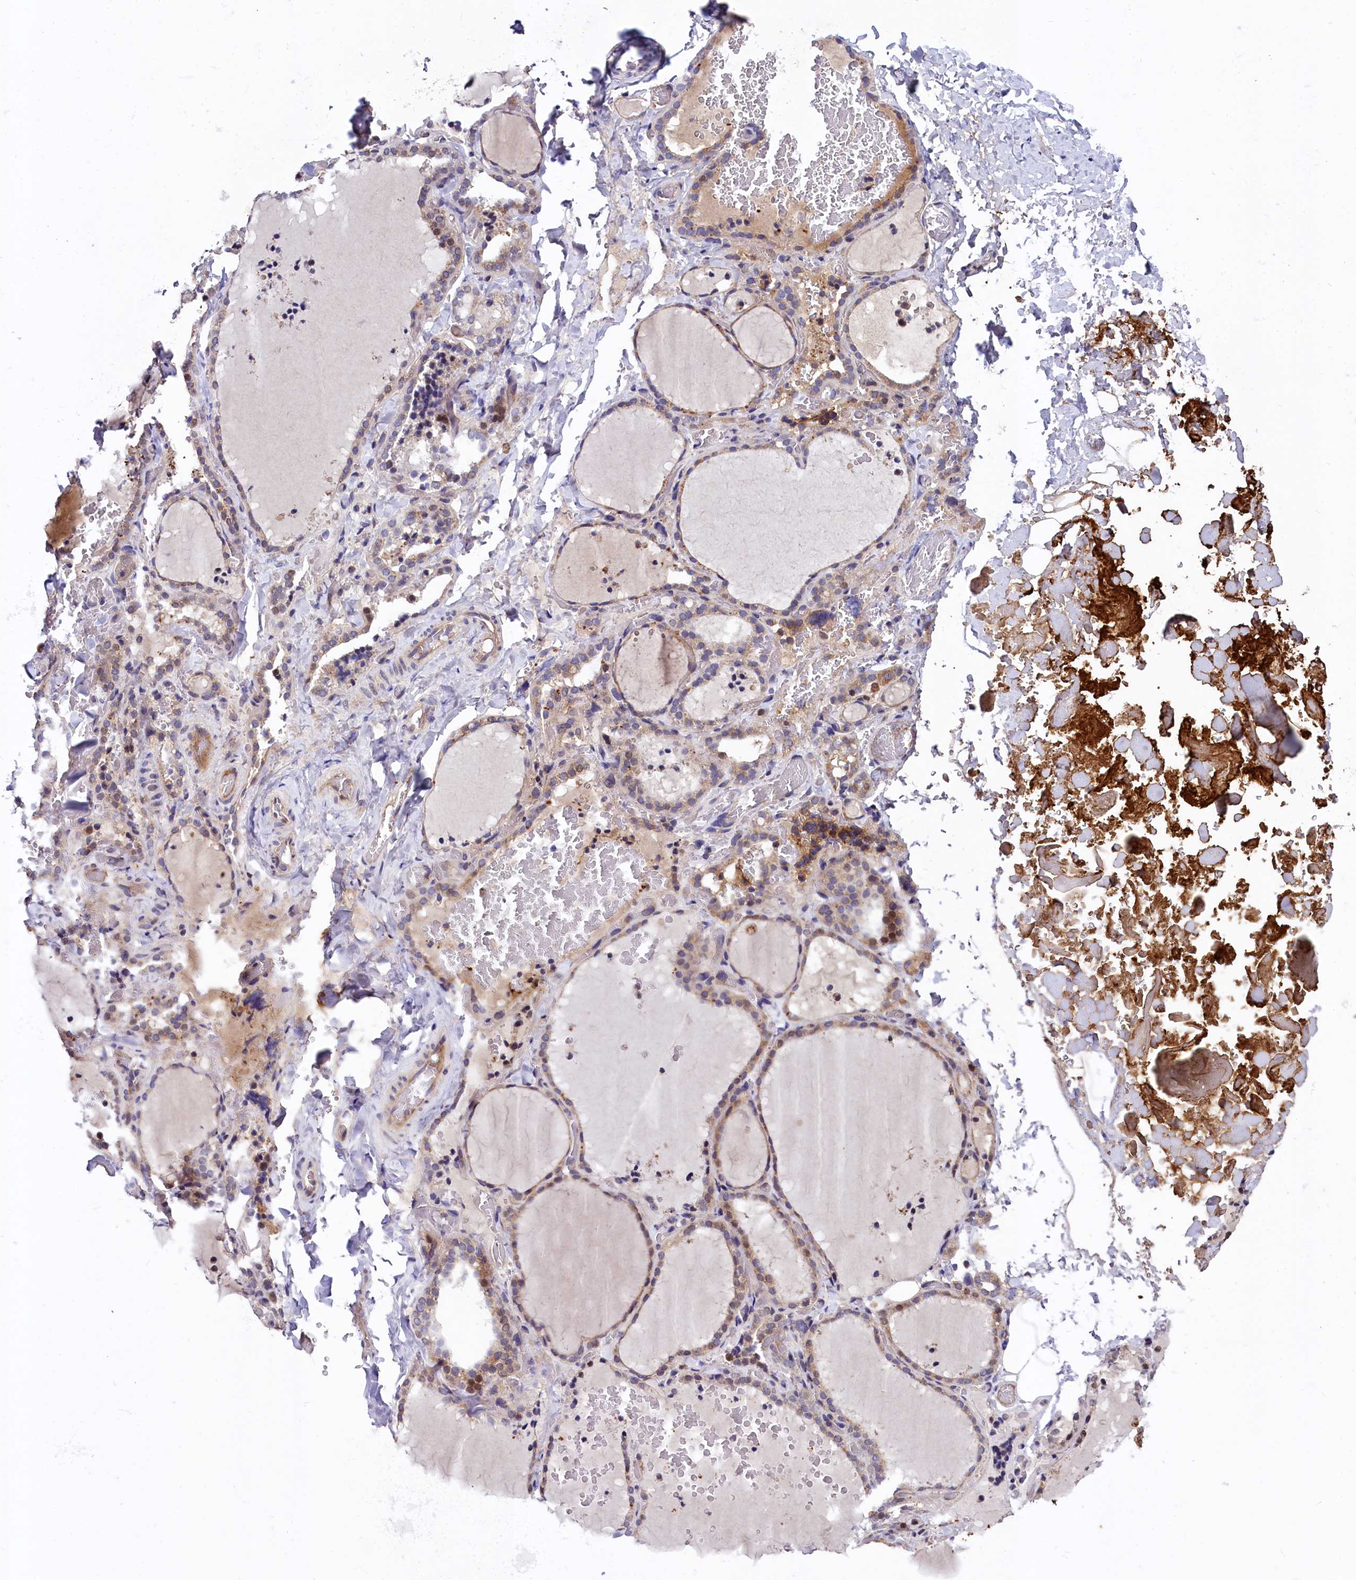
{"staining": {"intensity": "weak", "quantity": ">75%", "location": "cytoplasmic/membranous"}, "tissue": "thyroid gland", "cell_type": "Glandular cells", "image_type": "normal", "snomed": [{"axis": "morphology", "description": "Normal tissue, NOS"}, {"axis": "topography", "description": "Thyroid gland"}], "caption": "Glandular cells exhibit low levels of weak cytoplasmic/membranous expression in about >75% of cells in normal human thyroid gland. (DAB IHC with brightfield microscopy, high magnification).", "gene": "SPRYD3", "patient": {"sex": "female", "age": 22}}